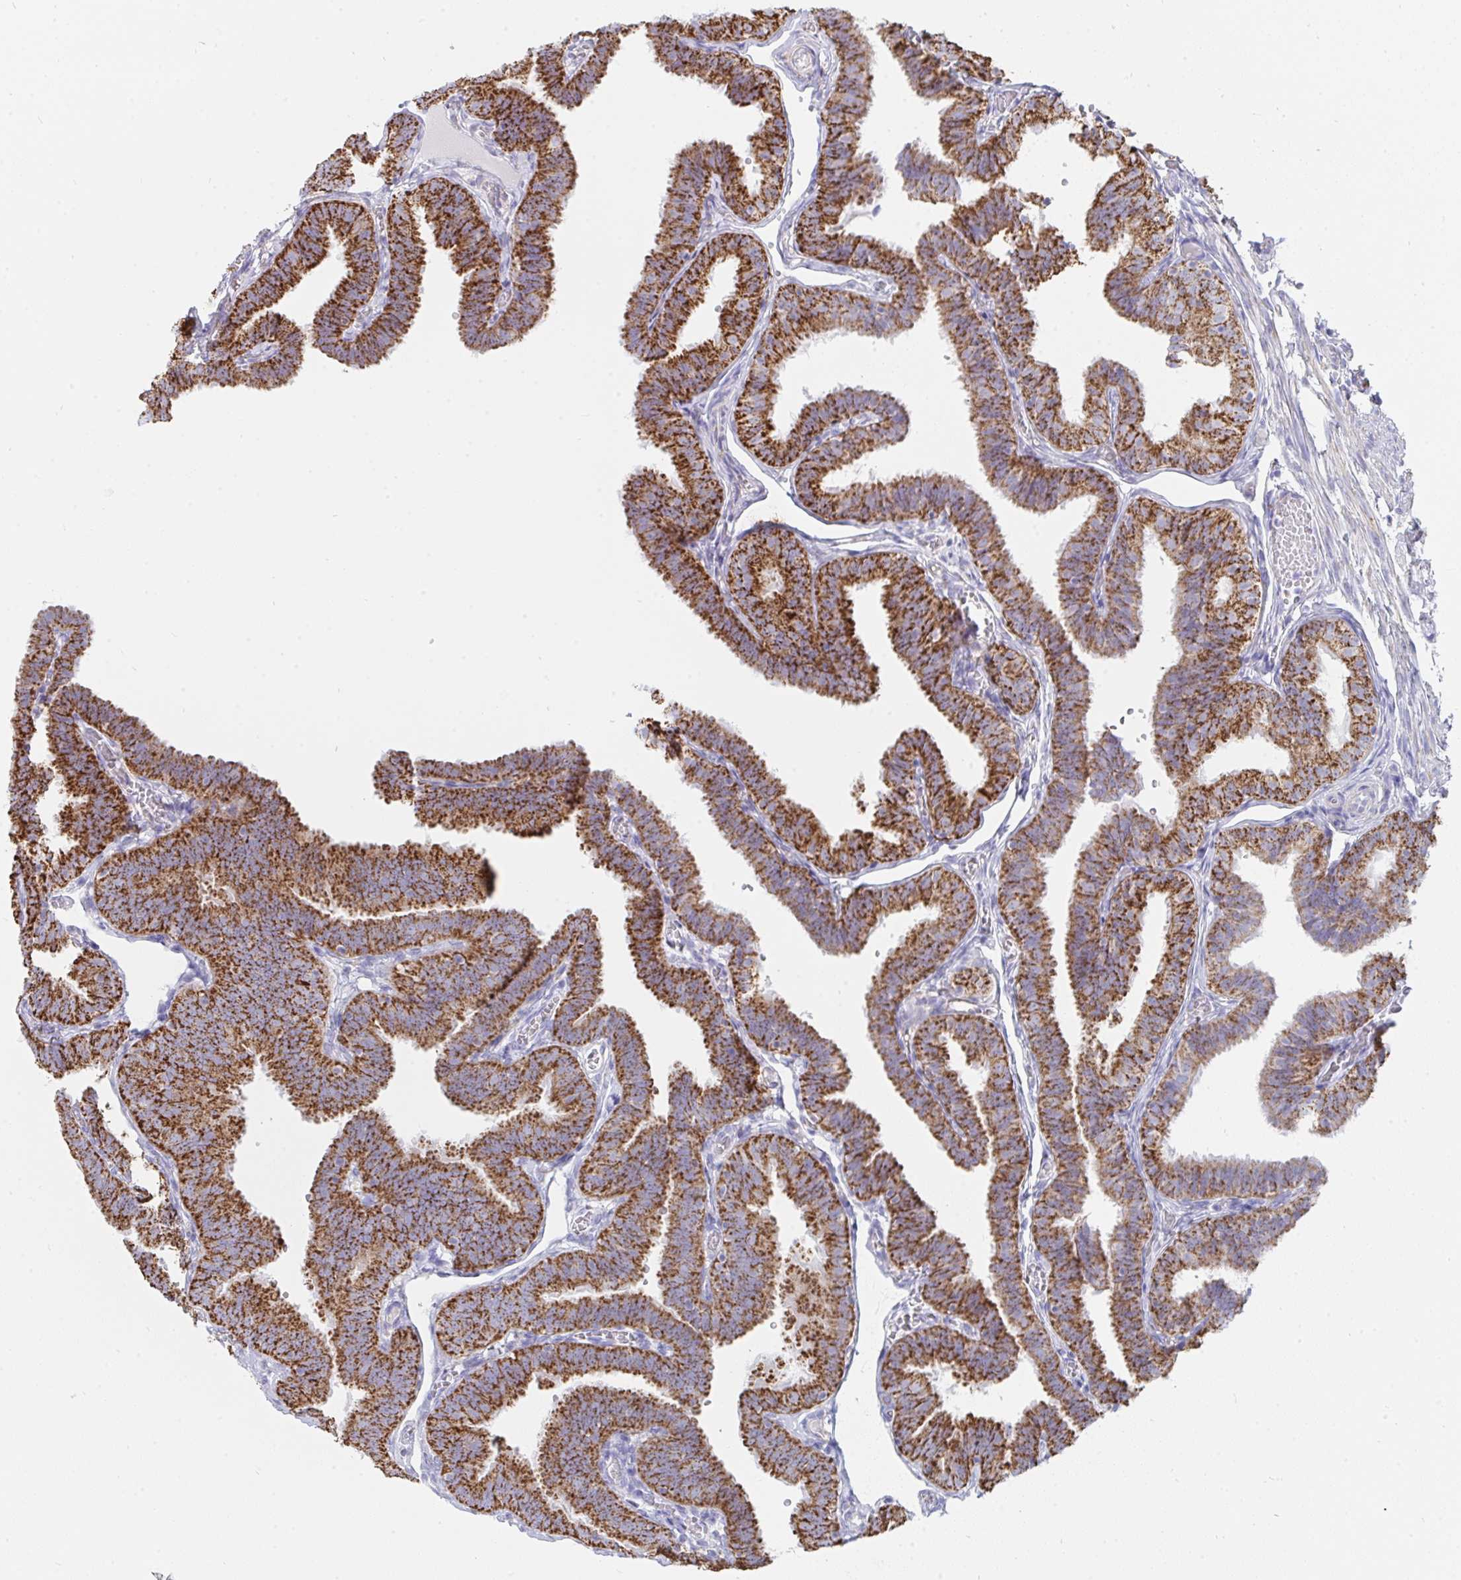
{"staining": {"intensity": "strong", "quantity": ">75%", "location": "cytoplasmic/membranous"}, "tissue": "fallopian tube", "cell_type": "Glandular cells", "image_type": "normal", "snomed": [{"axis": "morphology", "description": "Normal tissue, NOS"}, {"axis": "topography", "description": "Fallopian tube"}], "caption": "A brown stain shows strong cytoplasmic/membranous expression of a protein in glandular cells of benign human fallopian tube. (DAB (3,3'-diaminobenzidine) = brown stain, brightfield microscopy at high magnification).", "gene": "AIFM1", "patient": {"sex": "female", "age": 25}}